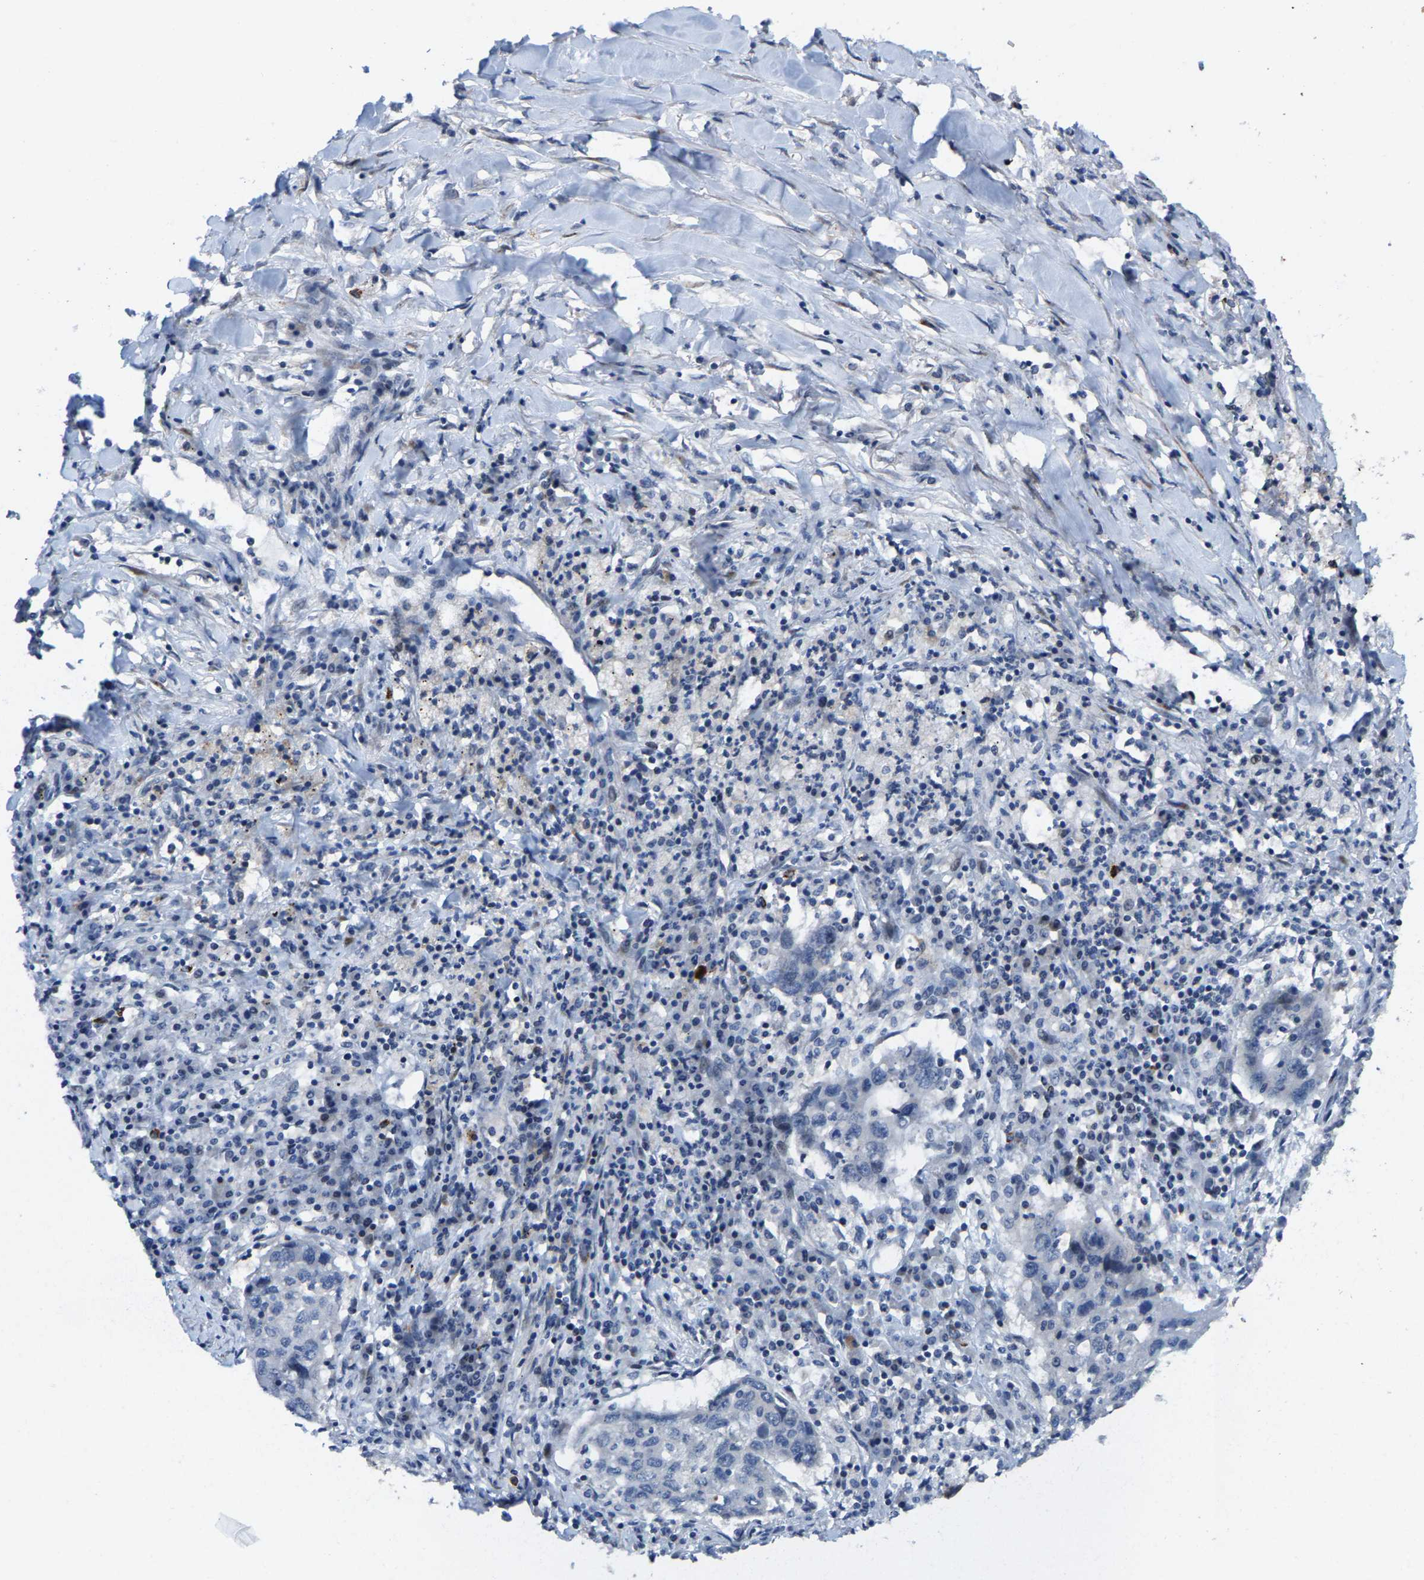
{"staining": {"intensity": "negative", "quantity": "none", "location": "none"}, "tissue": "lung cancer", "cell_type": "Tumor cells", "image_type": "cancer", "snomed": [{"axis": "morphology", "description": "Squamous cell carcinoma, NOS"}, {"axis": "topography", "description": "Lung"}], "caption": "Tumor cells show no significant protein staining in lung cancer (squamous cell carcinoma).", "gene": "TDRKH", "patient": {"sex": "female", "age": 63}}